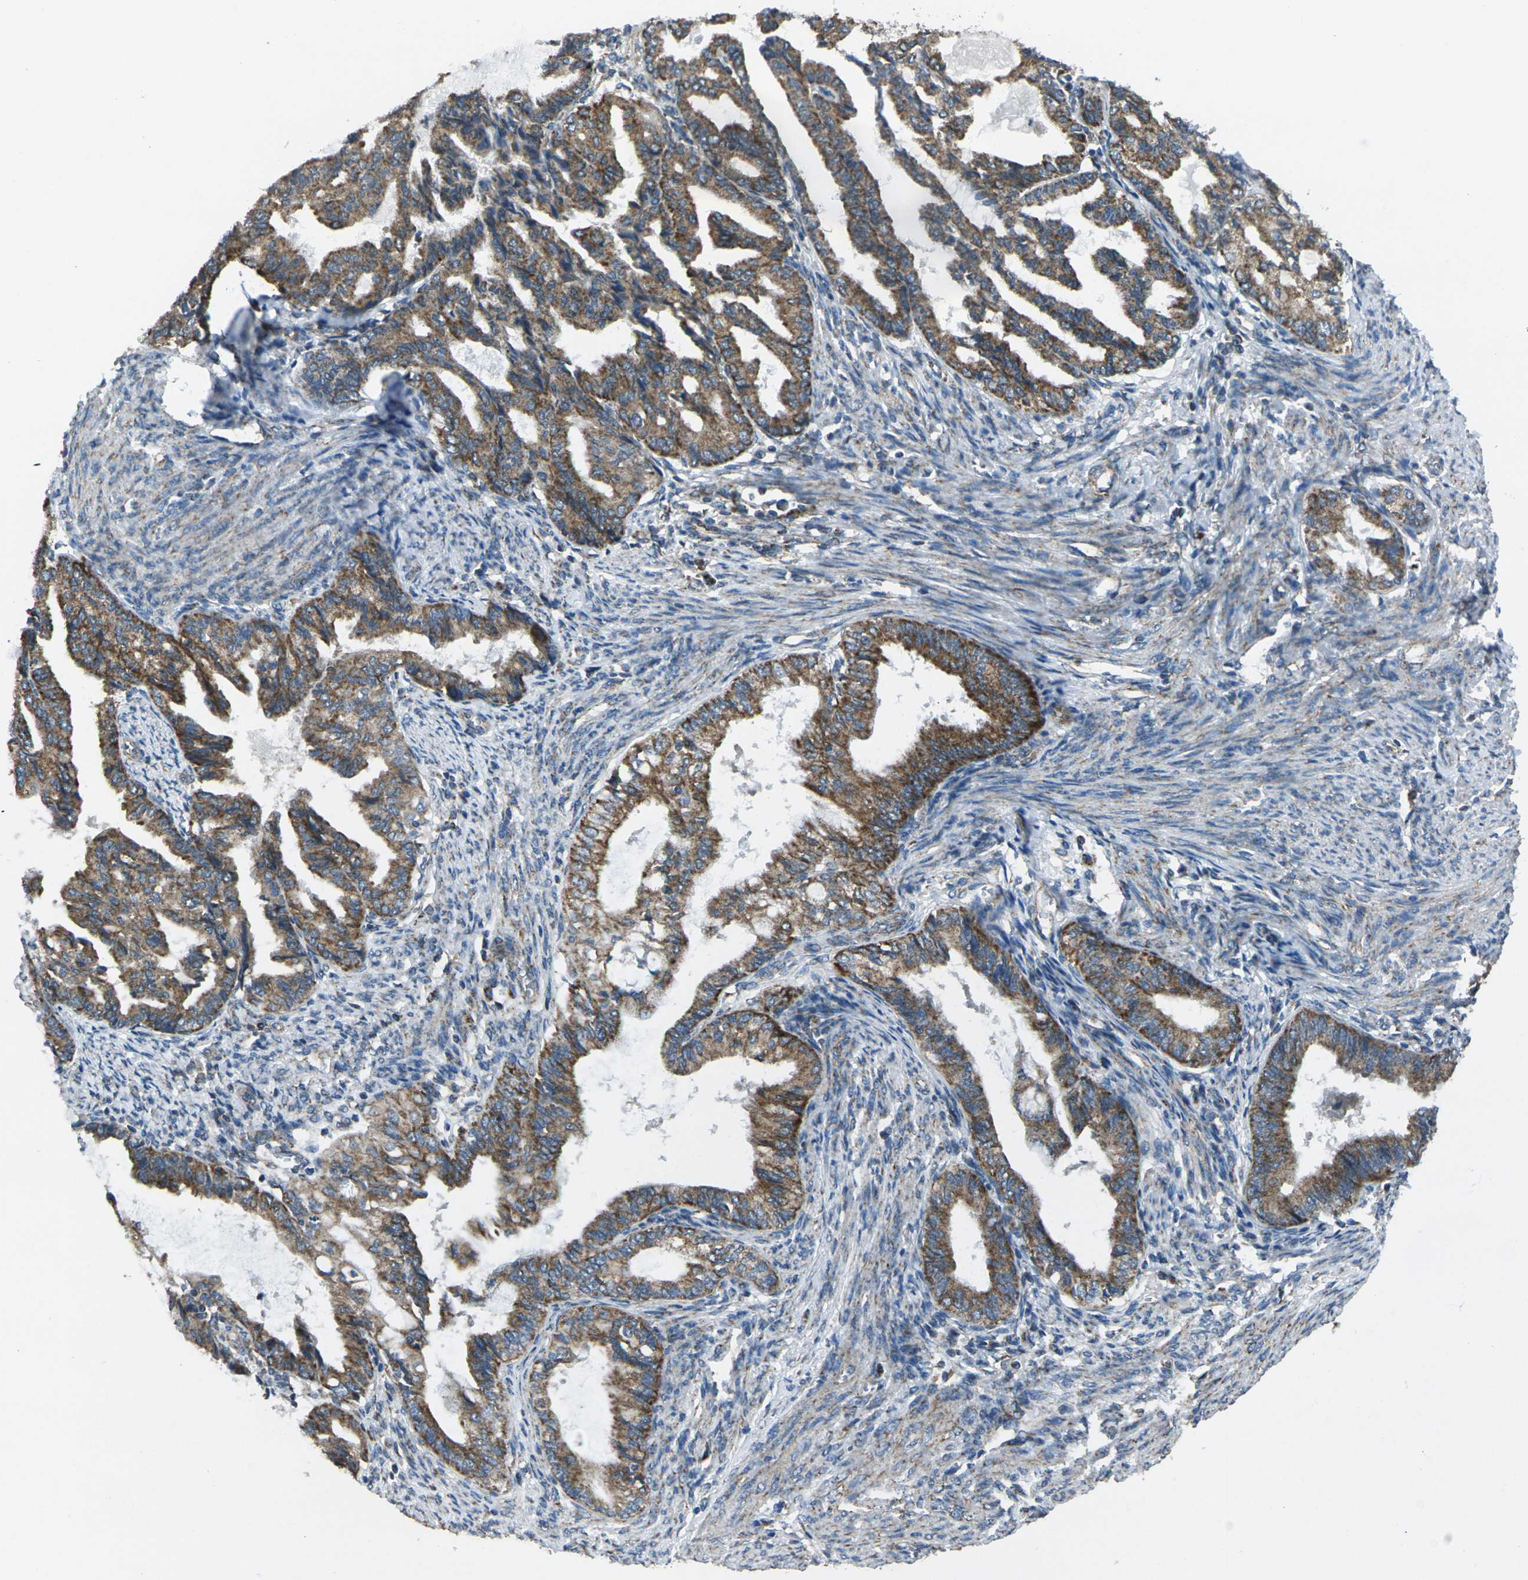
{"staining": {"intensity": "moderate", "quantity": ">75%", "location": "cytoplasmic/membranous"}, "tissue": "endometrial cancer", "cell_type": "Tumor cells", "image_type": "cancer", "snomed": [{"axis": "morphology", "description": "Adenocarcinoma, NOS"}, {"axis": "topography", "description": "Endometrium"}], "caption": "Protein expression analysis of human endometrial adenocarcinoma reveals moderate cytoplasmic/membranous staining in about >75% of tumor cells. (DAB (3,3'-diaminobenzidine) = brown stain, brightfield microscopy at high magnification).", "gene": "TMEM120B", "patient": {"sex": "female", "age": 86}}